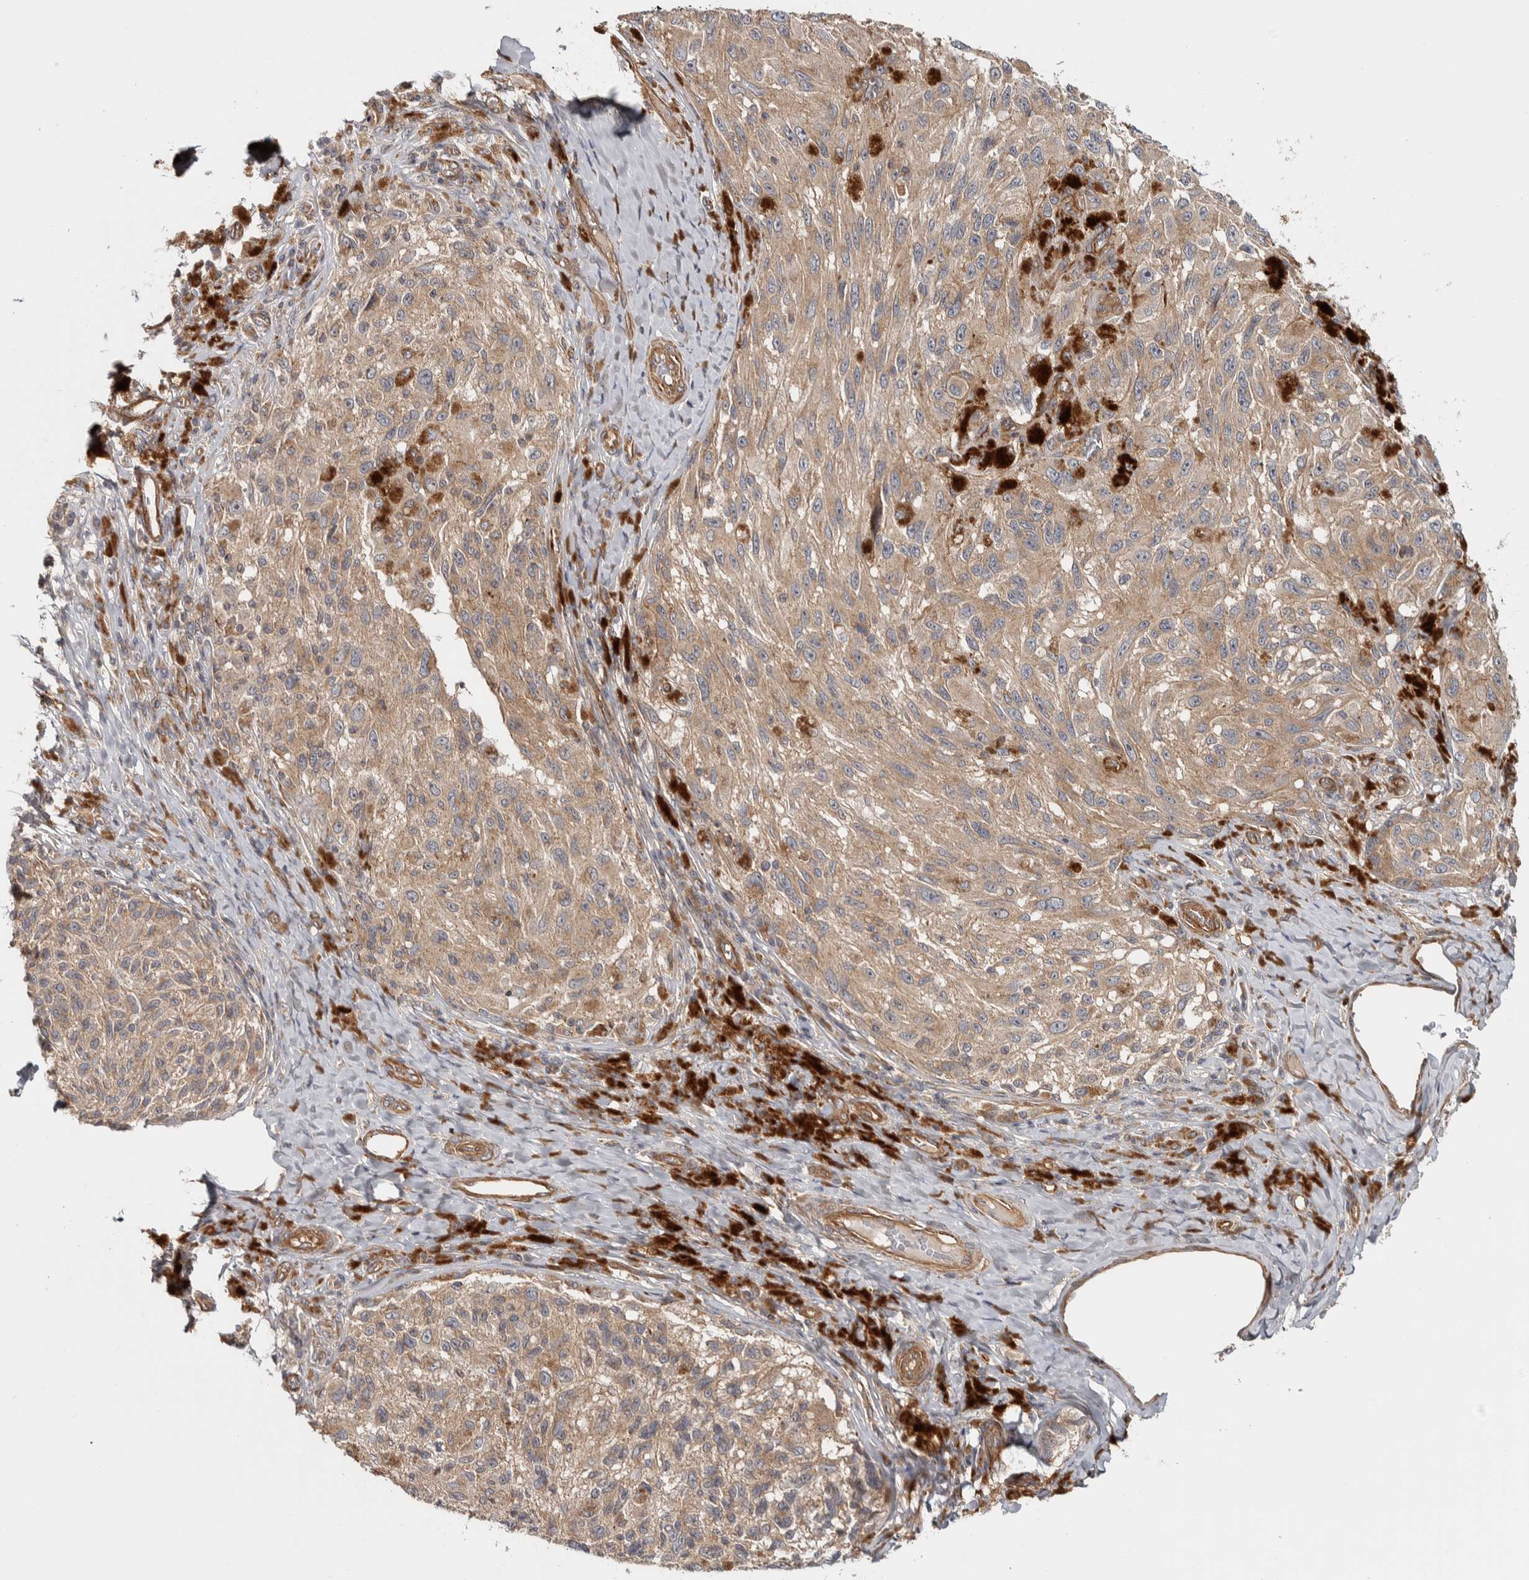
{"staining": {"intensity": "moderate", "quantity": ">75%", "location": "cytoplasmic/membranous"}, "tissue": "melanoma", "cell_type": "Tumor cells", "image_type": "cancer", "snomed": [{"axis": "morphology", "description": "Malignant melanoma, NOS"}, {"axis": "topography", "description": "Skin"}], "caption": "About >75% of tumor cells in human melanoma display moderate cytoplasmic/membranous protein staining as visualized by brown immunohistochemical staining.", "gene": "CHMP4C", "patient": {"sex": "female", "age": 73}}